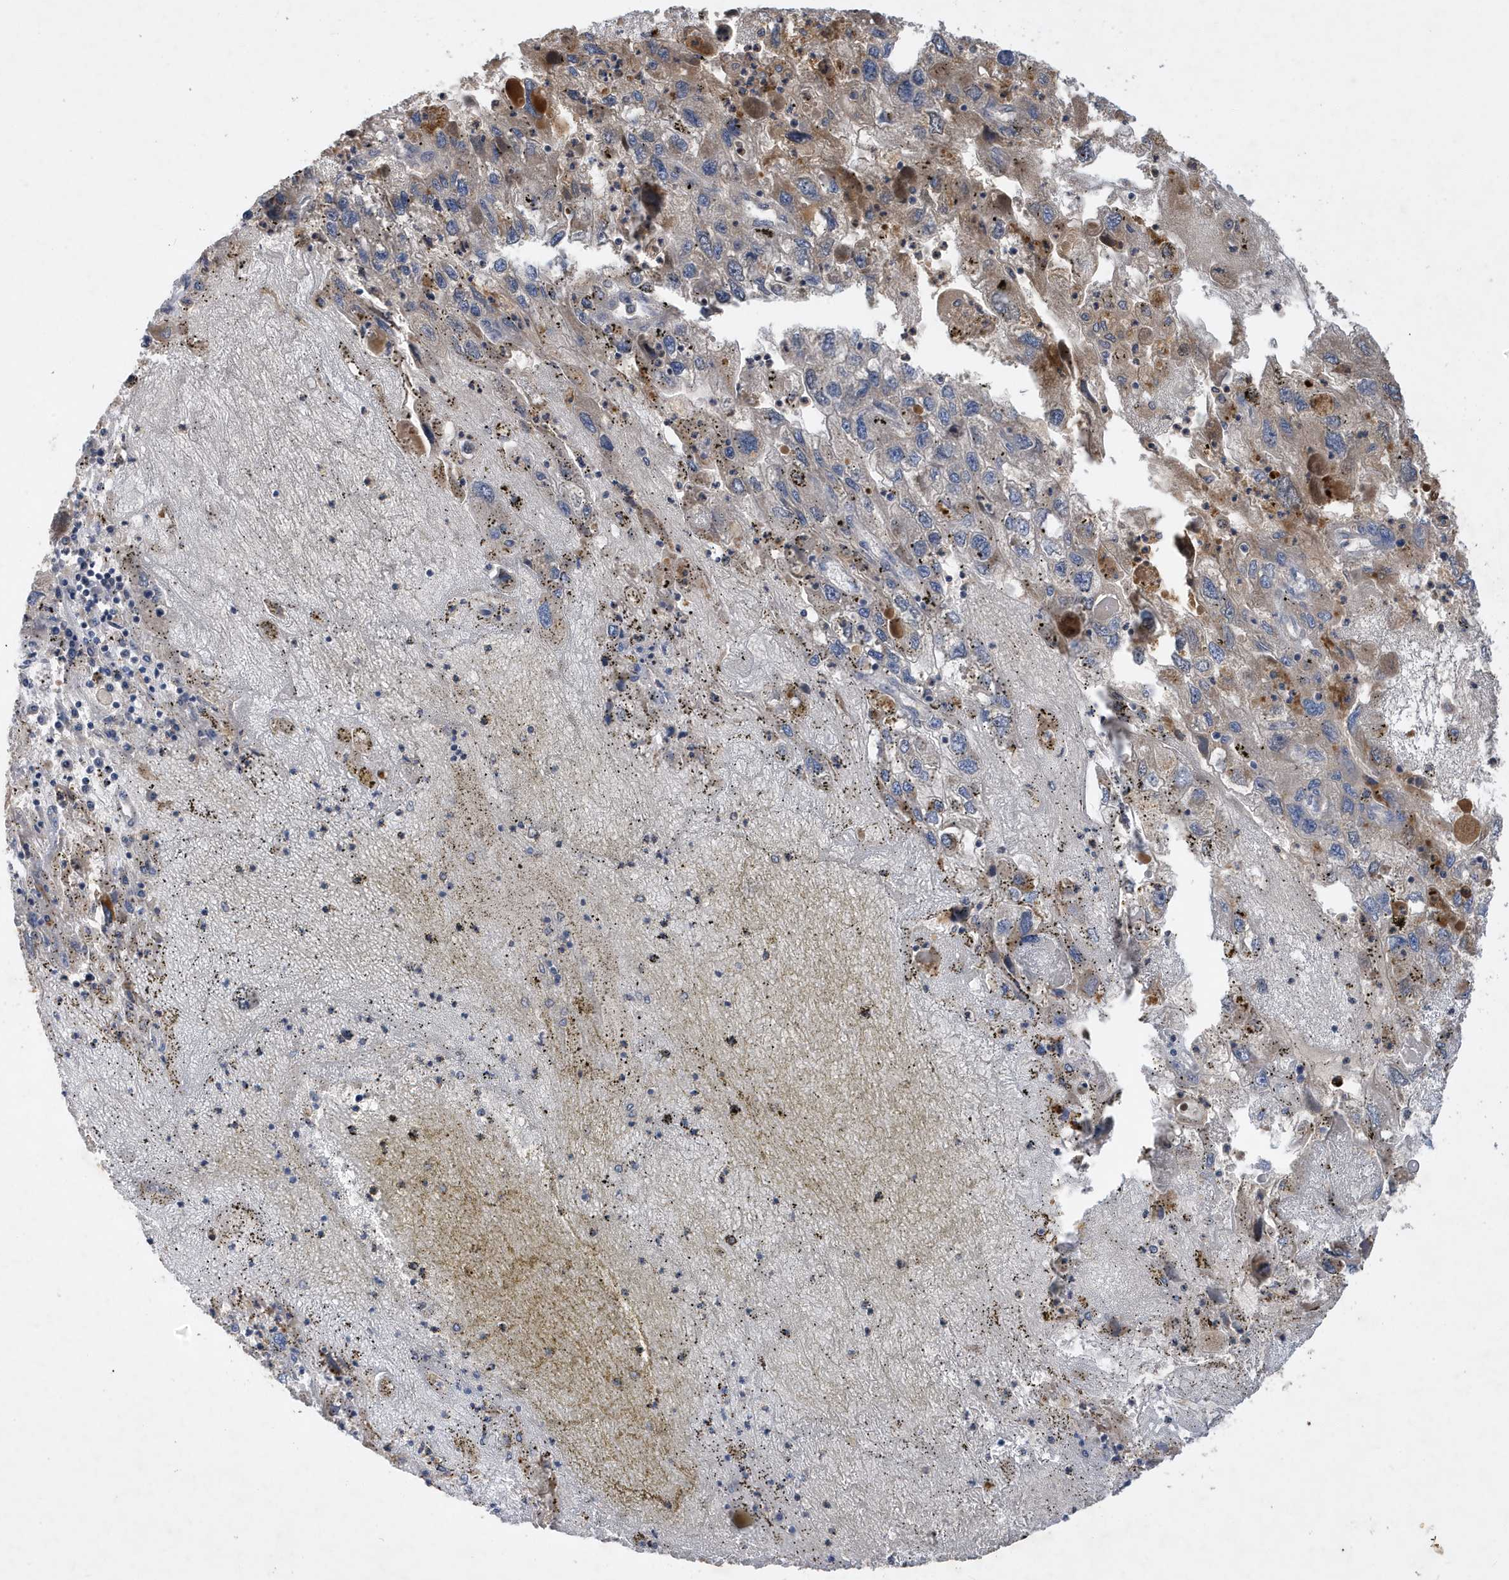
{"staining": {"intensity": "weak", "quantity": "<25%", "location": "cytoplasmic/membranous"}, "tissue": "endometrial cancer", "cell_type": "Tumor cells", "image_type": "cancer", "snomed": [{"axis": "morphology", "description": "Adenocarcinoma, NOS"}, {"axis": "topography", "description": "Endometrium"}], "caption": "Tumor cells are negative for protein expression in human endometrial cancer (adenocarcinoma).", "gene": "LAPTM4A", "patient": {"sex": "female", "age": 49}}